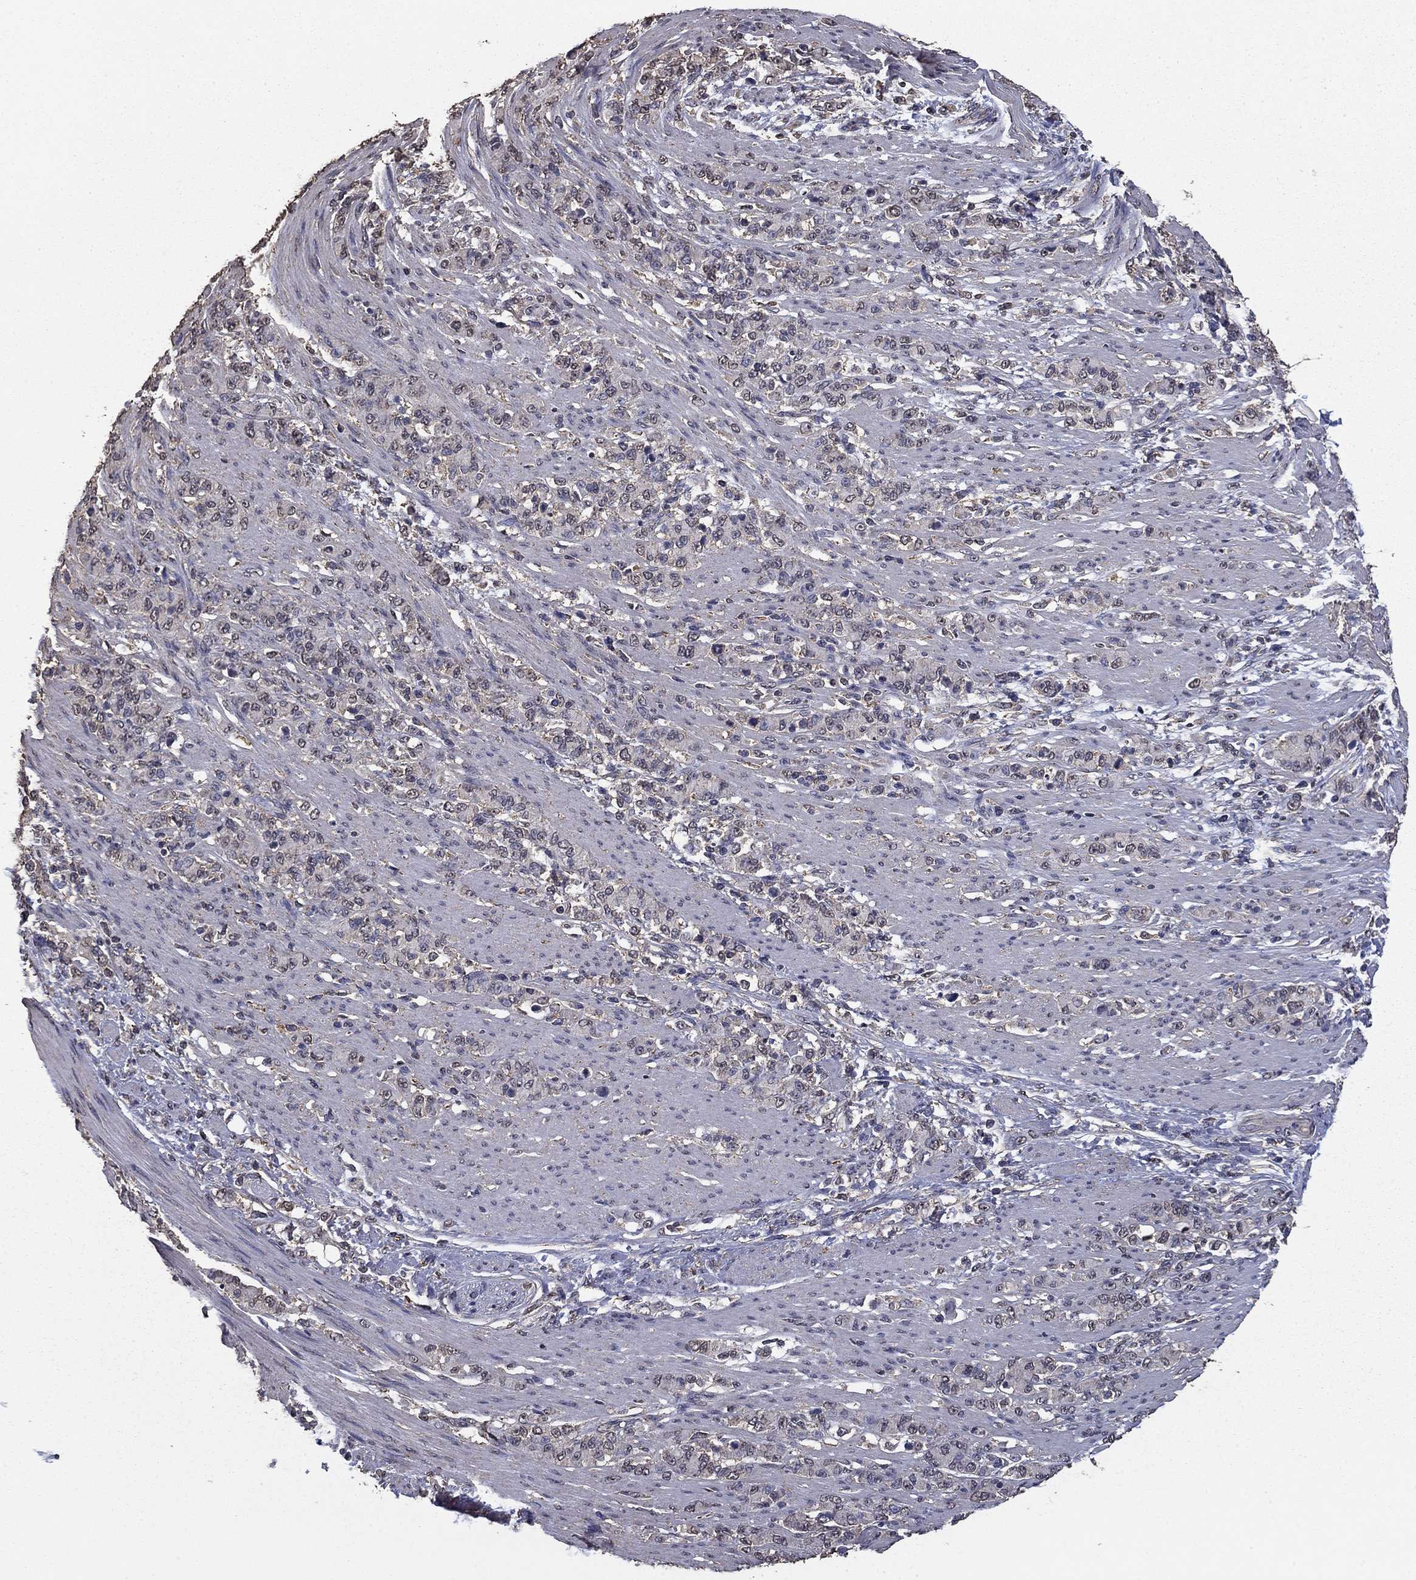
{"staining": {"intensity": "negative", "quantity": "none", "location": "none"}, "tissue": "stomach cancer", "cell_type": "Tumor cells", "image_type": "cancer", "snomed": [{"axis": "morphology", "description": "Normal tissue, NOS"}, {"axis": "morphology", "description": "Adenocarcinoma, NOS"}, {"axis": "topography", "description": "Stomach"}], "caption": "Tumor cells are negative for brown protein staining in stomach cancer (adenocarcinoma).", "gene": "MFAP3L", "patient": {"sex": "female", "age": 79}}